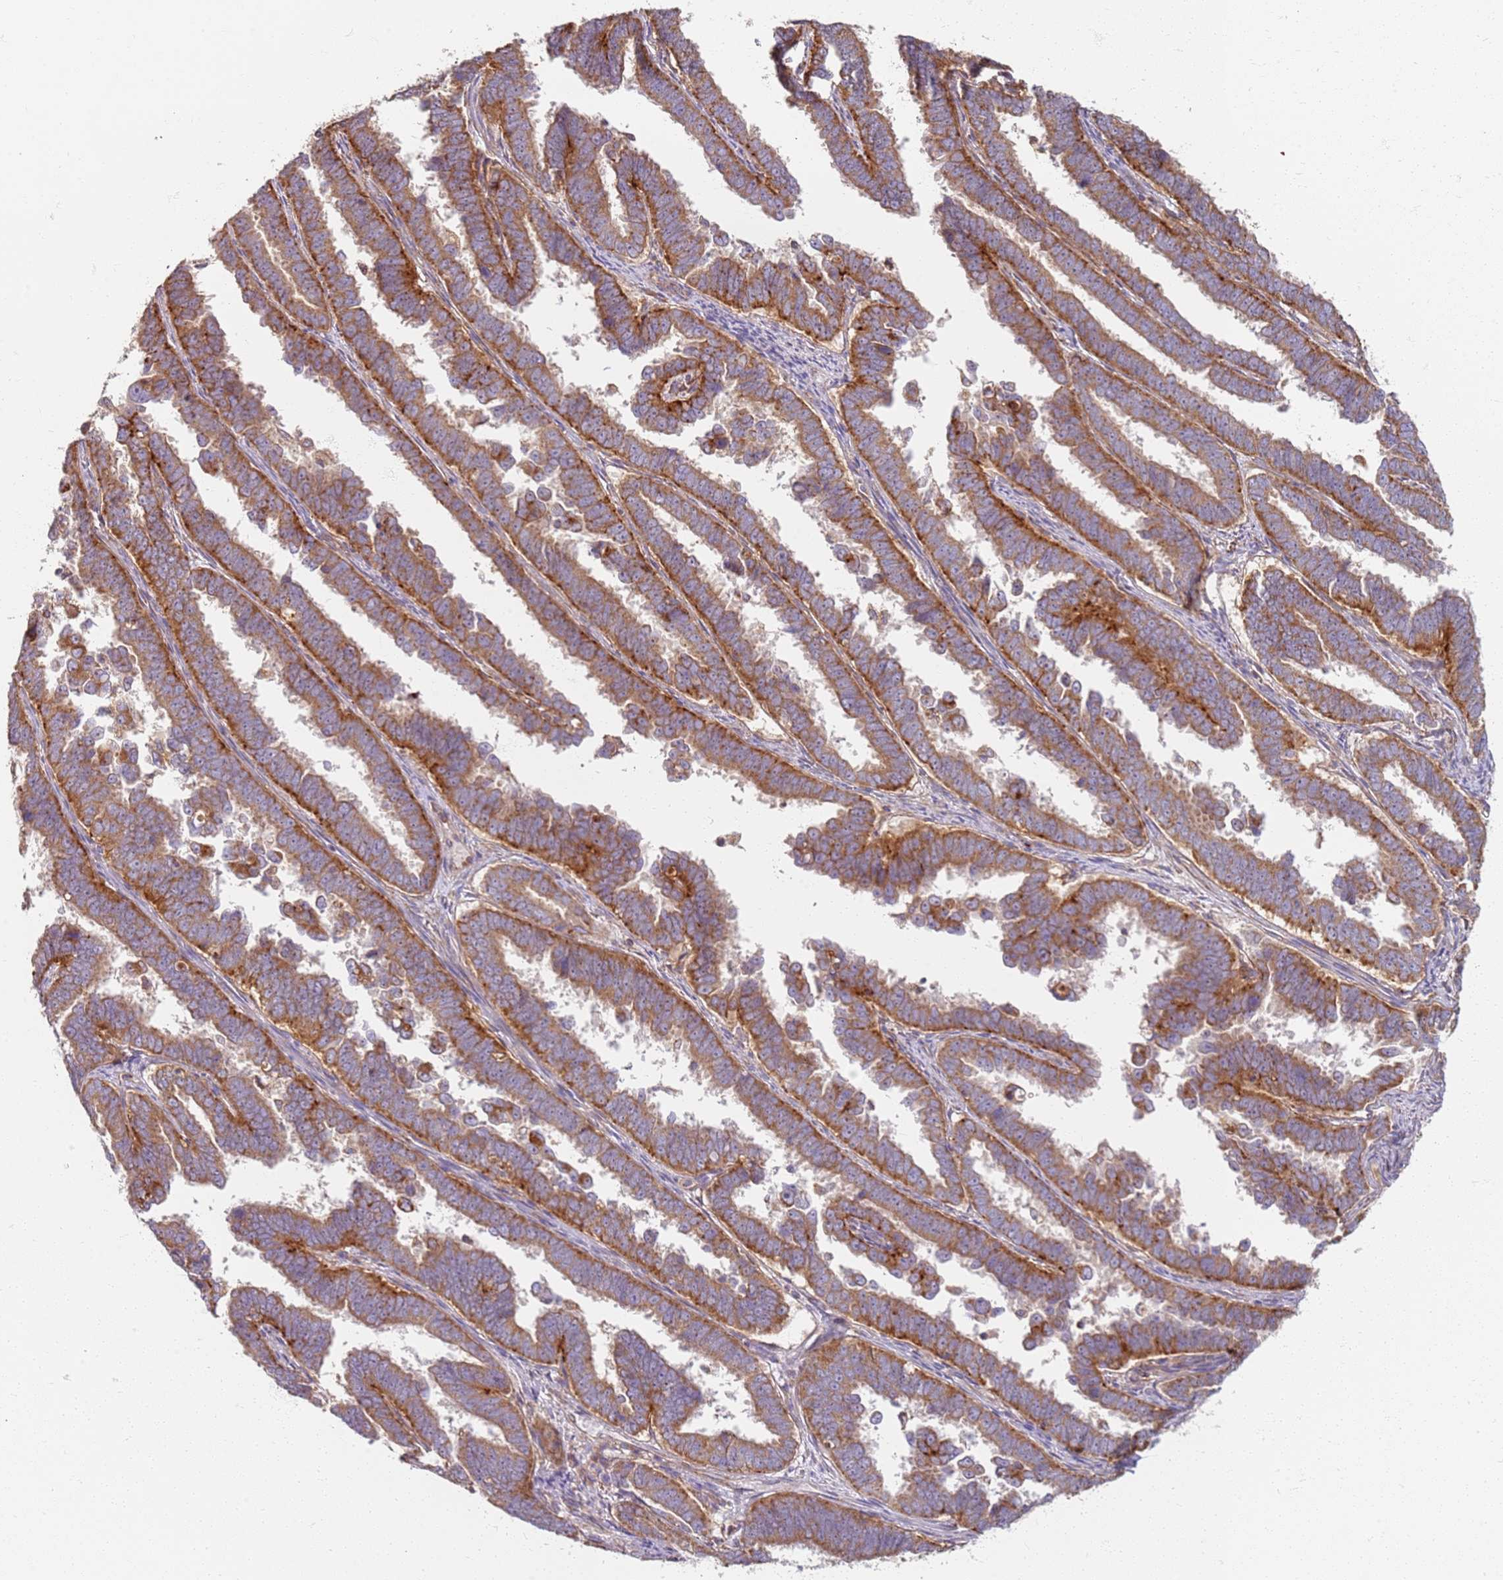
{"staining": {"intensity": "strong", "quantity": ">75%", "location": "cytoplasmic/membranous"}, "tissue": "endometrial cancer", "cell_type": "Tumor cells", "image_type": "cancer", "snomed": [{"axis": "morphology", "description": "Adenocarcinoma, NOS"}, {"axis": "topography", "description": "Endometrium"}], "caption": "Immunohistochemistry image of neoplastic tissue: endometrial cancer stained using IHC demonstrates high levels of strong protein expression localized specifically in the cytoplasmic/membranous of tumor cells, appearing as a cytoplasmic/membranous brown color.", "gene": "PROKR2", "patient": {"sex": "female", "age": 75}}